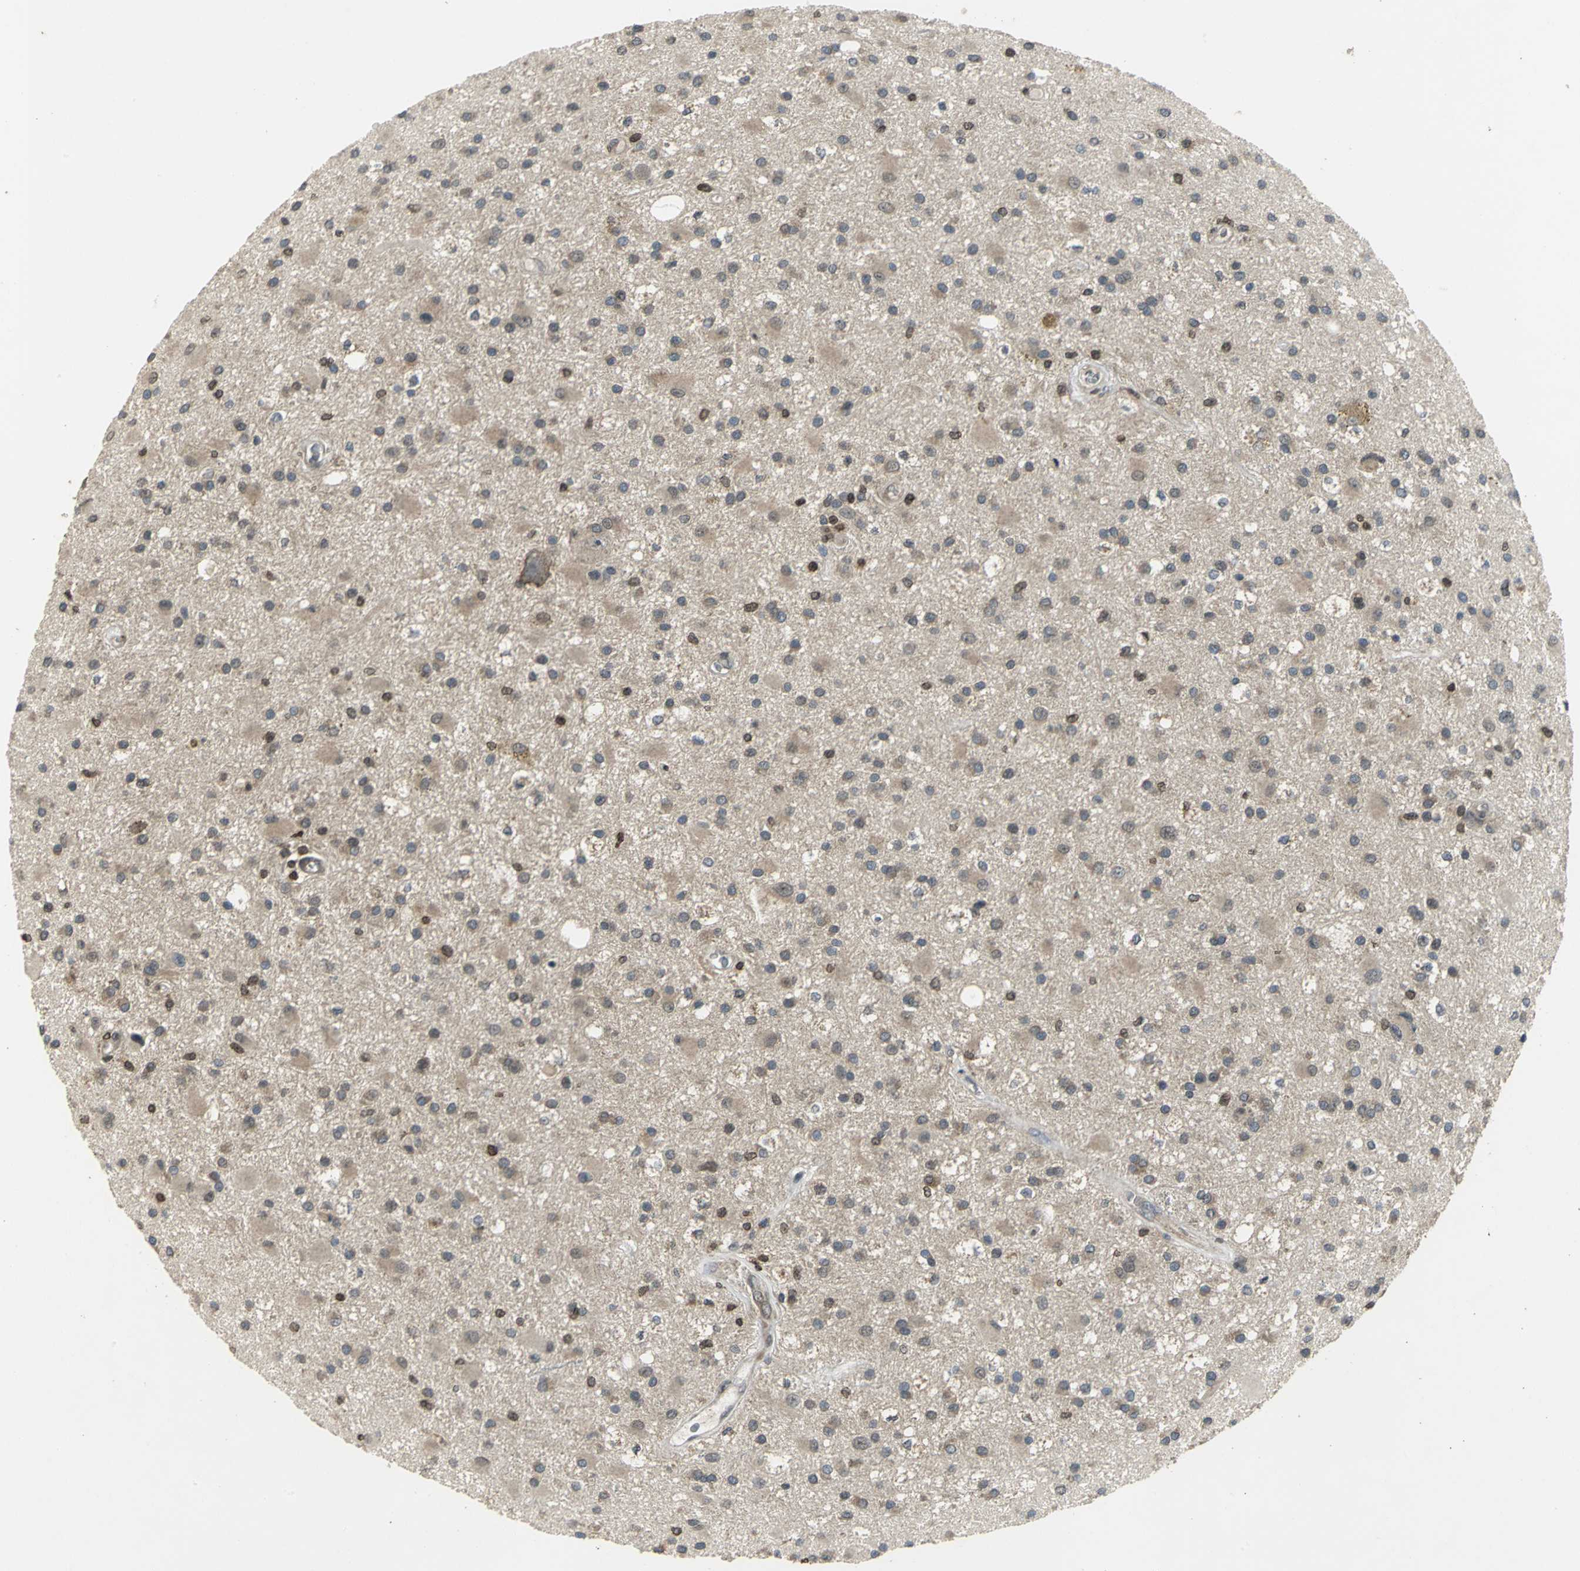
{"staining": {"intensity": "moderate", "quantity": ">75%", "location": "cytoplasmic/membranous,nuclear"}, "tissue": "glioma", "cell_type": "Tumor cells", "image_type": "cancer", "snomed": [{"axis": "morphology", "description": "Glioma, malignant, Low grade"}, {"axis": "topography", "description": "Brain"}], "caption": "Tumor cells demonstrate moderate cytoplasmic/membranous and nuclear staining in approximately >75% of cells in glioma.", "gene": "AHR", "patient": {"sex": "male", "age": 58}}